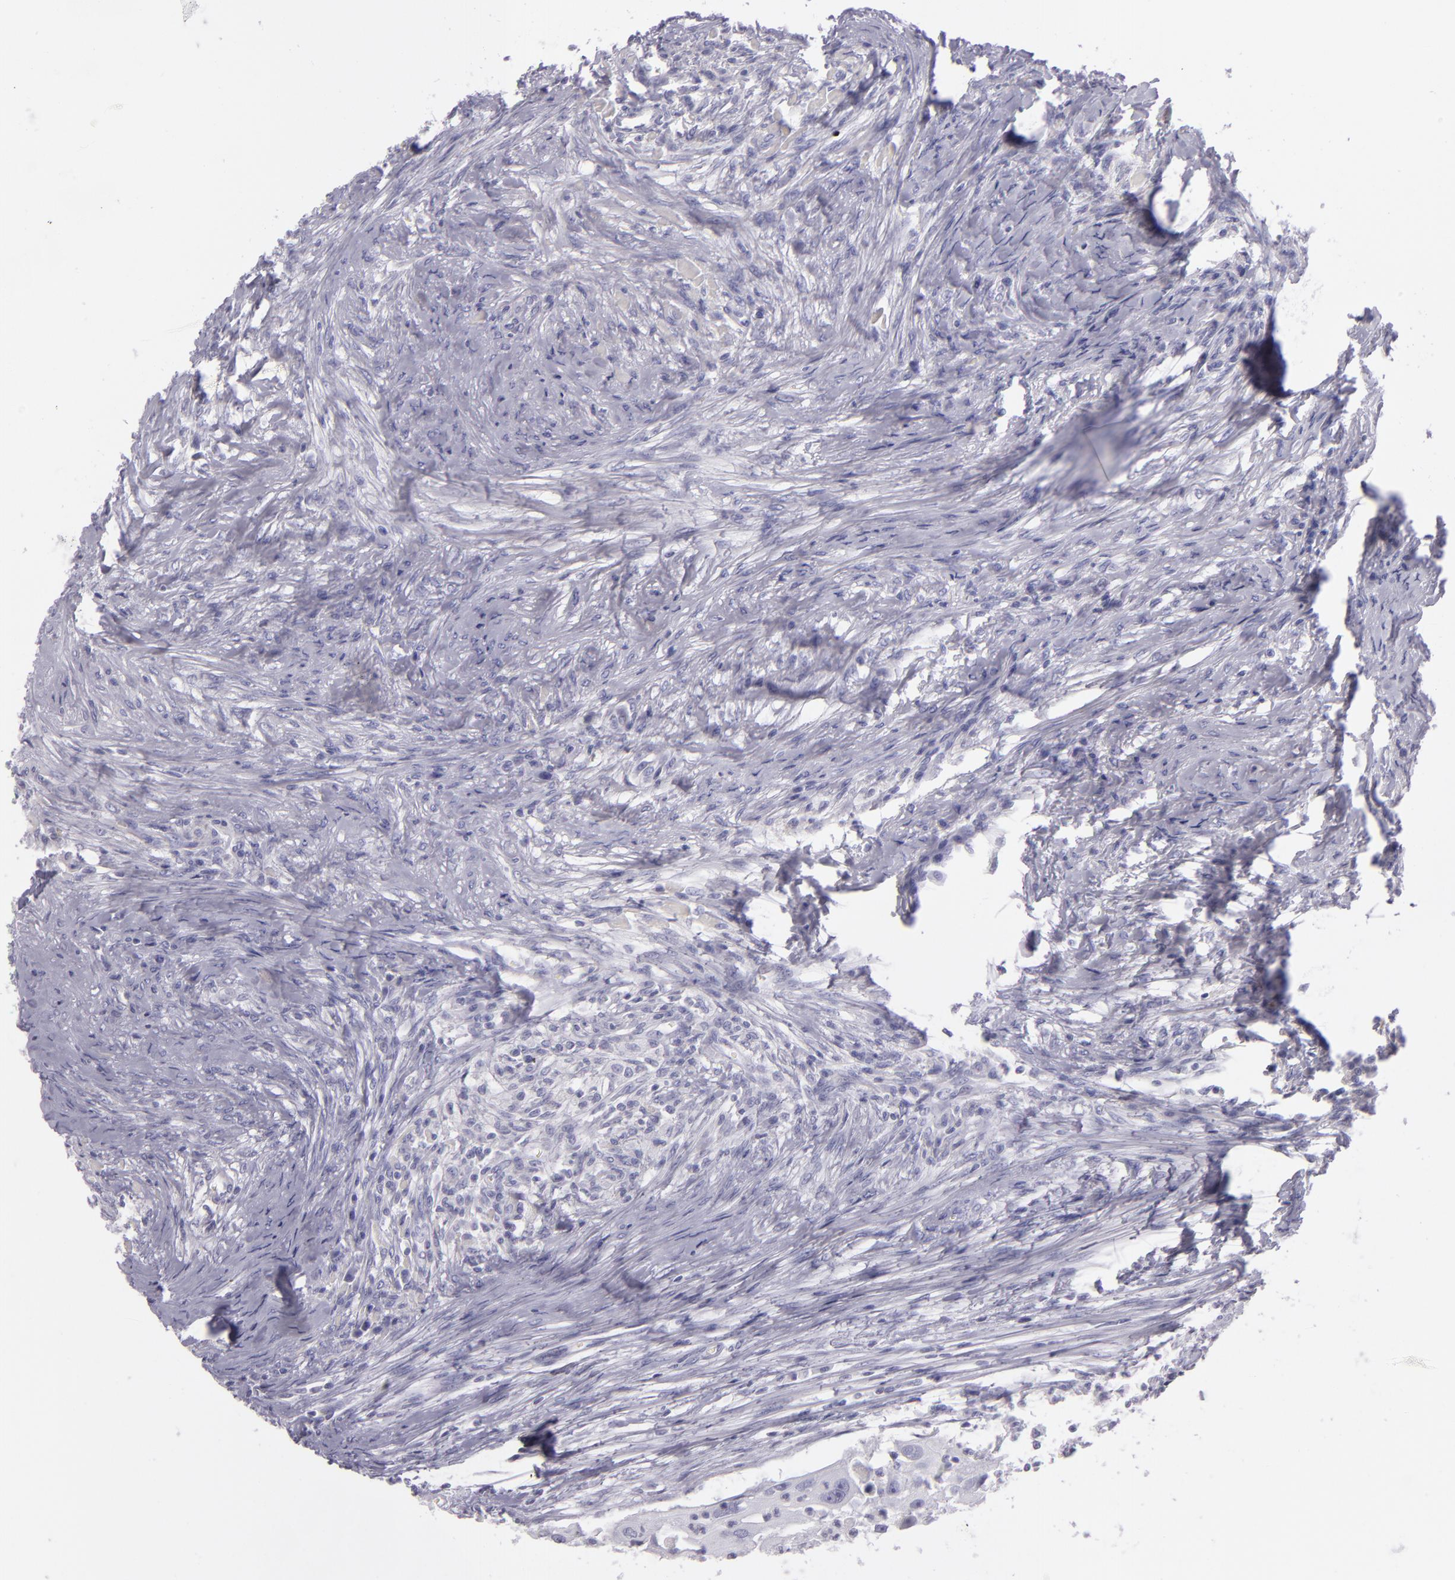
{"staining": {"intensity": "negative", "quantity": "none", "location": "none"}, "tissue": "head and neck cancer", "cell_type": "Tumor cells", "image_type": "cancer", "snomed": [{"axis": "morphology", "description": "Squamous cell carcinoma, NOS"}, {"axis": "topography", "description": "Head-Neck"}], "caption": "Immunohistochemical staining of head and neck cancer shows no significant staining in tumor cells. (Stains: DAB IHC with hematoxylin counter stain, Microscopy: brightfield microscopy at high magnification).", "gene": "MCM3", "patient": {"sex": "male", "age": 64}}